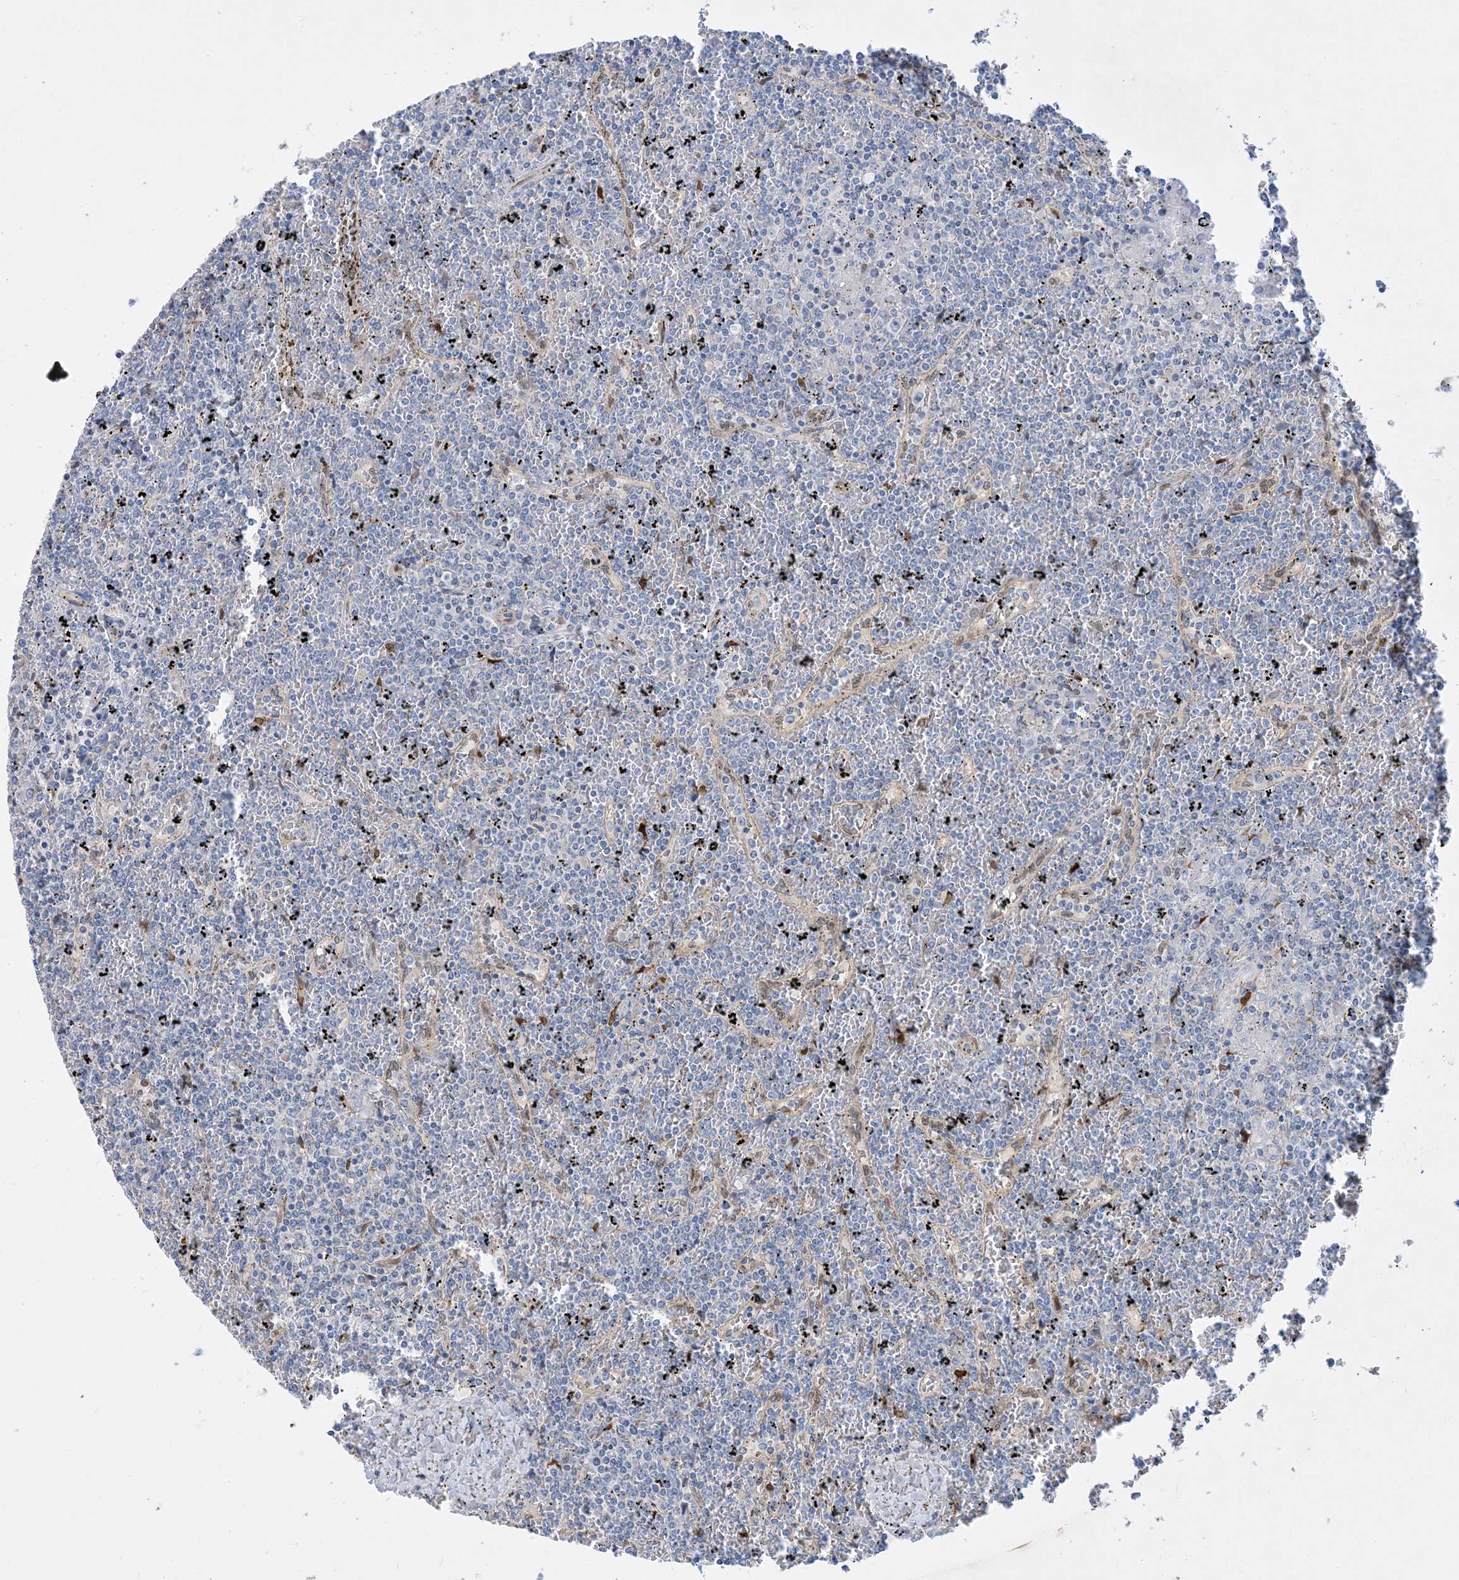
{"staining": {"intensity": "negative", "quantity": "none", "location": "none"}, "tissue": "lymphoma", "cell_type": "Tumor cells", "image_type": "cancer", "snomed": [{"axis": "morphology", "description": "Malignant lymphoma, non-Hodgkin's type, Low grade"}, {"axis": "topography", "description": "Spleen"}], "caption": "Malignant lymphoma, non-Hodgkin's type (low-grade) was stained to show a protein in brown. There is no significant positivity in tumor cells. Nuclei are stained in blue.", "gene": "RBMS3", "patient": {"sex": "female", "age": 19}}